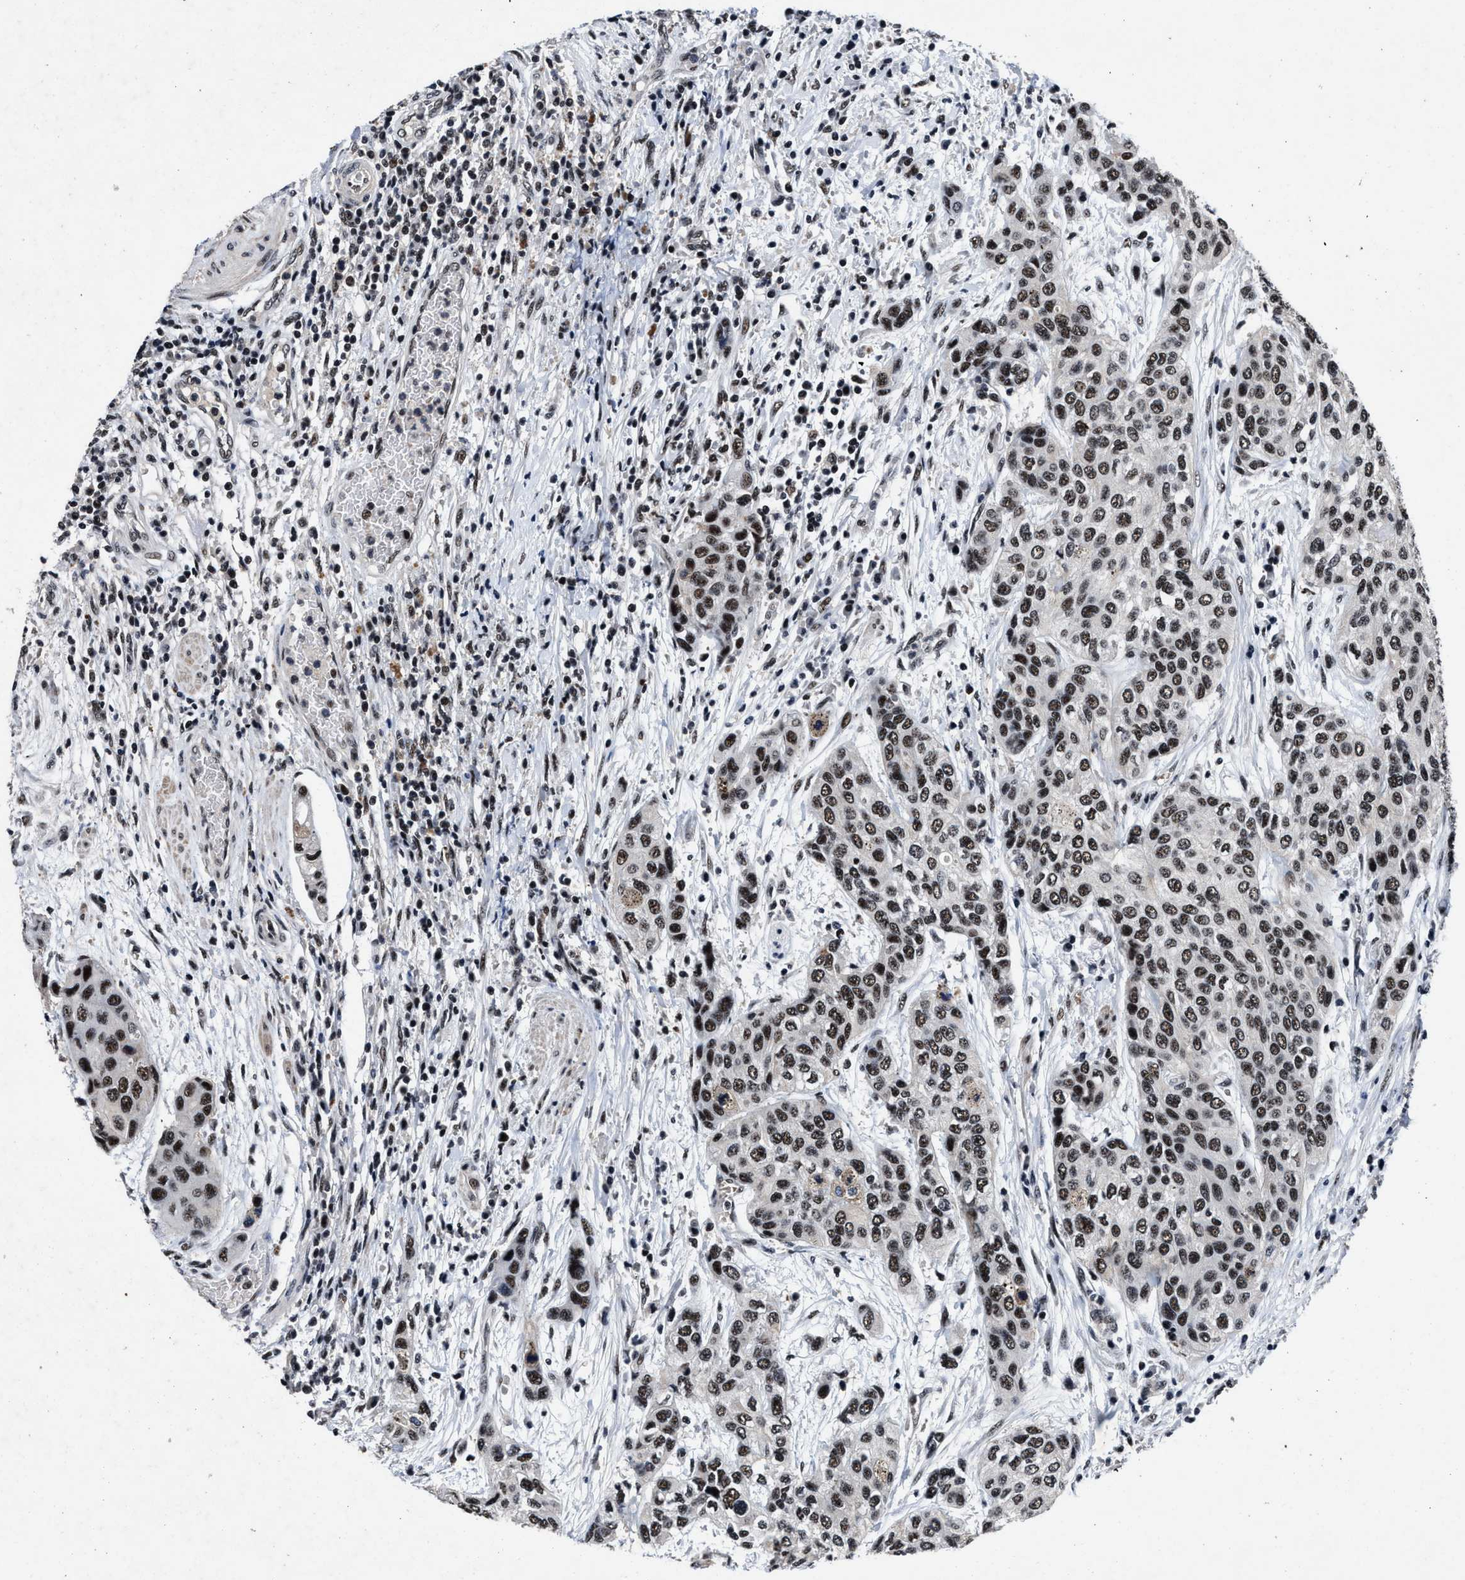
{"staining": {"intensity": "moderate", "quantity": ">75%", "location": "nuclear"}, "tissue": "urothelial cancer", "cell_type": "Tumor cells", "image_type": "cancer", "snomed": [{"axis": "morphology", "description": "Urothelial carcinoma, High grade"}, {"axis": "topography", "description": "Urinary bladder"}], "caption": "The photomicrograph exhibits staining of high-grade urothelial carcinoma, revealing moderate nuclear protein expression (brown color) within tumor cells.", "gene": "ZNF233", "patient": {"sex": "female", "age": 56}}